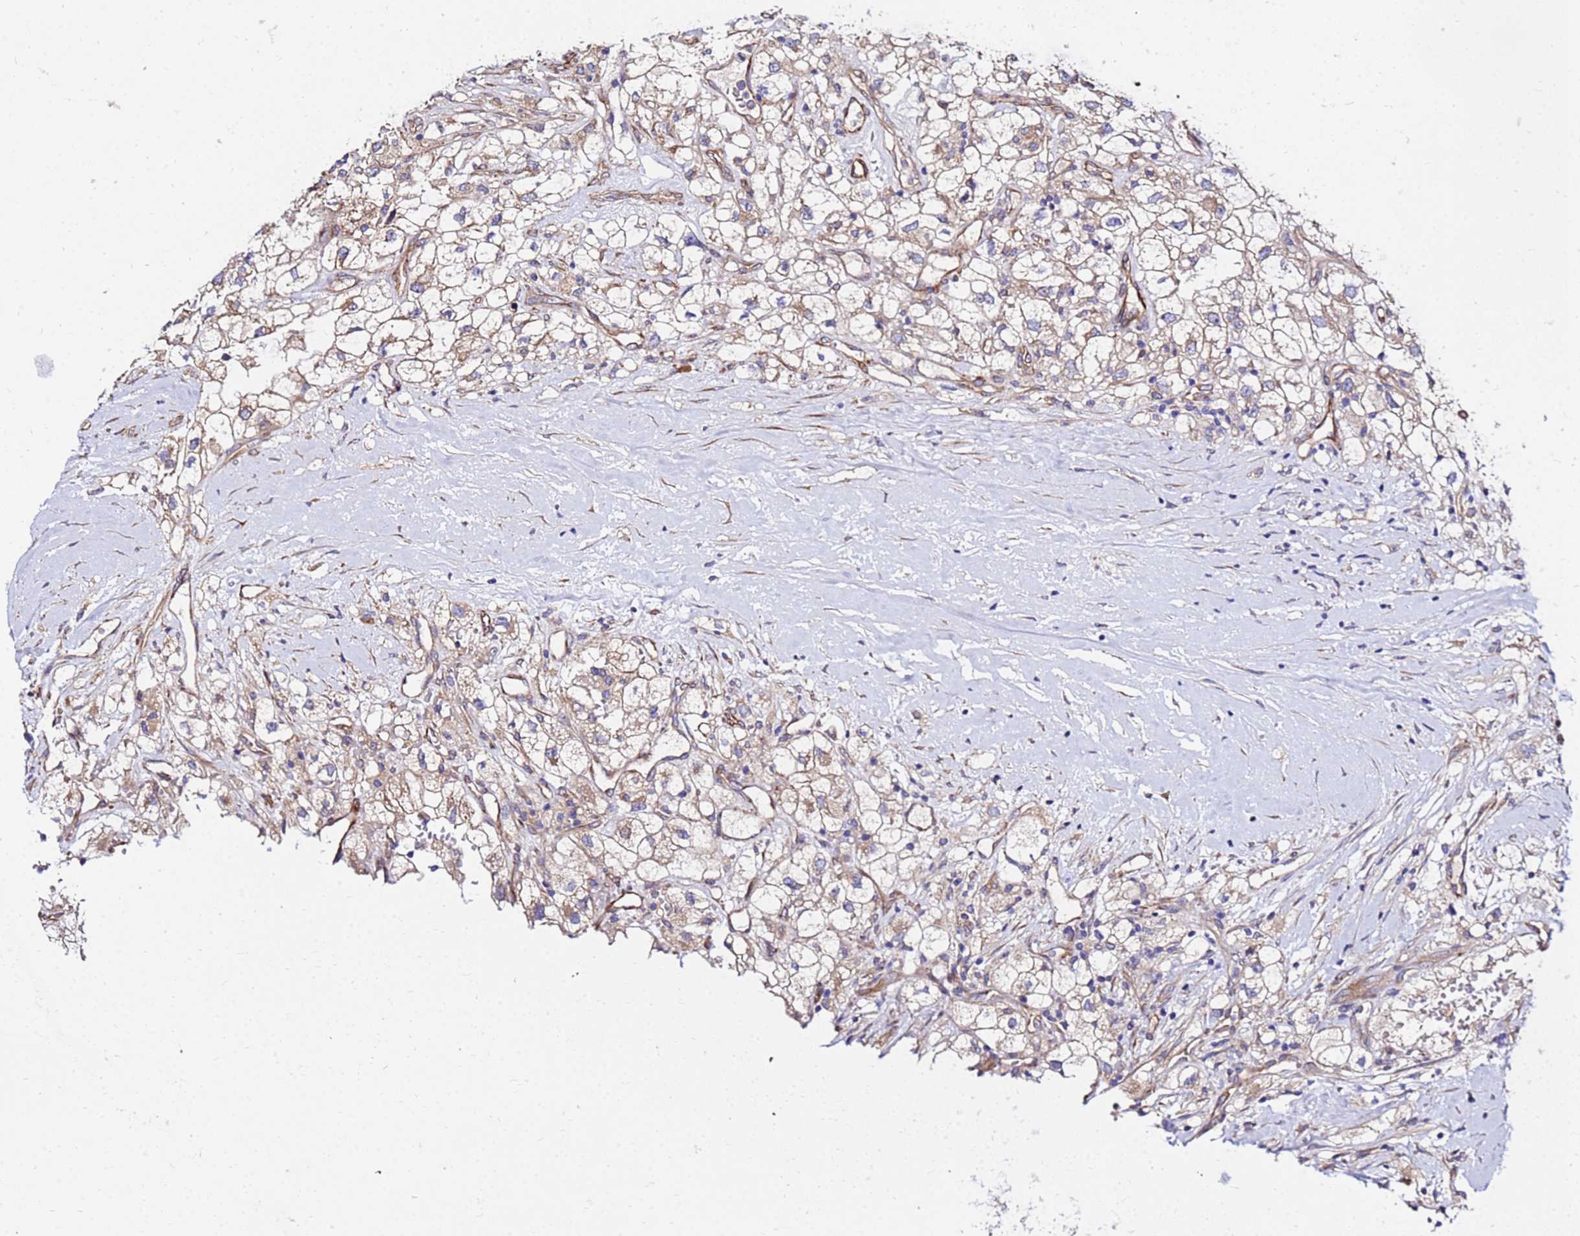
{"staining": {"intensity": "weak", "quantity": ">75%", "location": "cytoplasmic/membranous"}, "tissue": "renal cancer", "cell_type": "Tumor cells", "image_type": "cancer", "snomed": [{"axis": "morphology", "description": "Adenocarcinoma, NOS"}, {"axis": "topography", "description": "Kidney"}], "caption": "The image exhibits immunohistochemical staining of renal cancer. There is weak cytoplasmic/membranous expression is appreciated in about >75% of tumor cells.", "gene": "WWC2", "patient": {"sex": "male", "age": 59}}